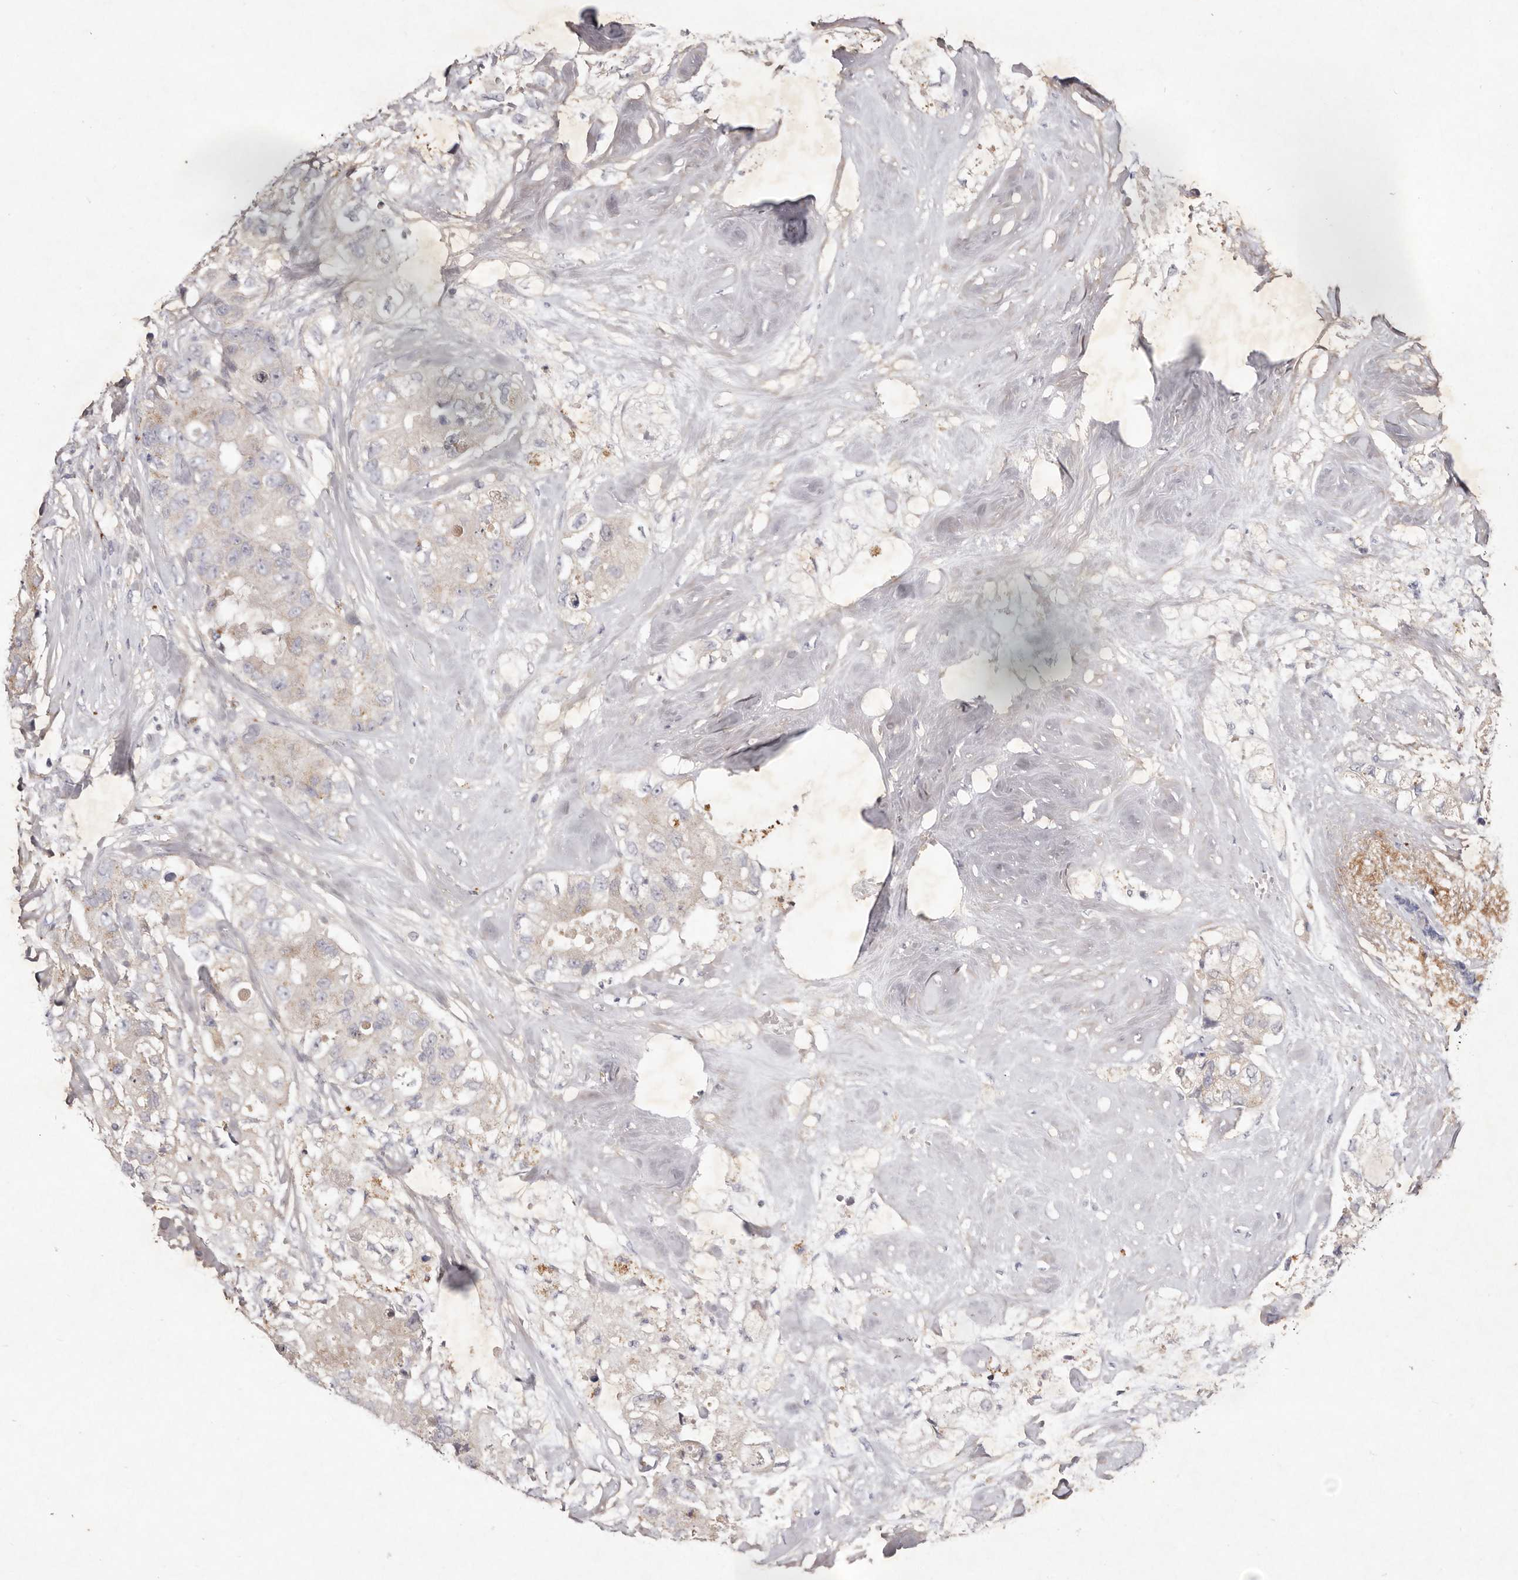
{"staining": {"intensity": "weak", "quantity": "25%-75%", "location": "cytoplasmic/membranous"}, "tissue": "breast cancer", "cell_type": "Tumor cells", "image_type": "cancer", "snomed": [{"axis": "morphology", "description": "Duct carcinoma"}, {"axis": "topography", "description": "Breast"}], "caption": "Protein staining by IHC reveals weak cytoplasmic/membranous expression in about 25%-75% of tumor cells in breast cancer (intraductal carcinoma).", "gene": "USP24", "patient": {"sex": "female", "age": 62}}